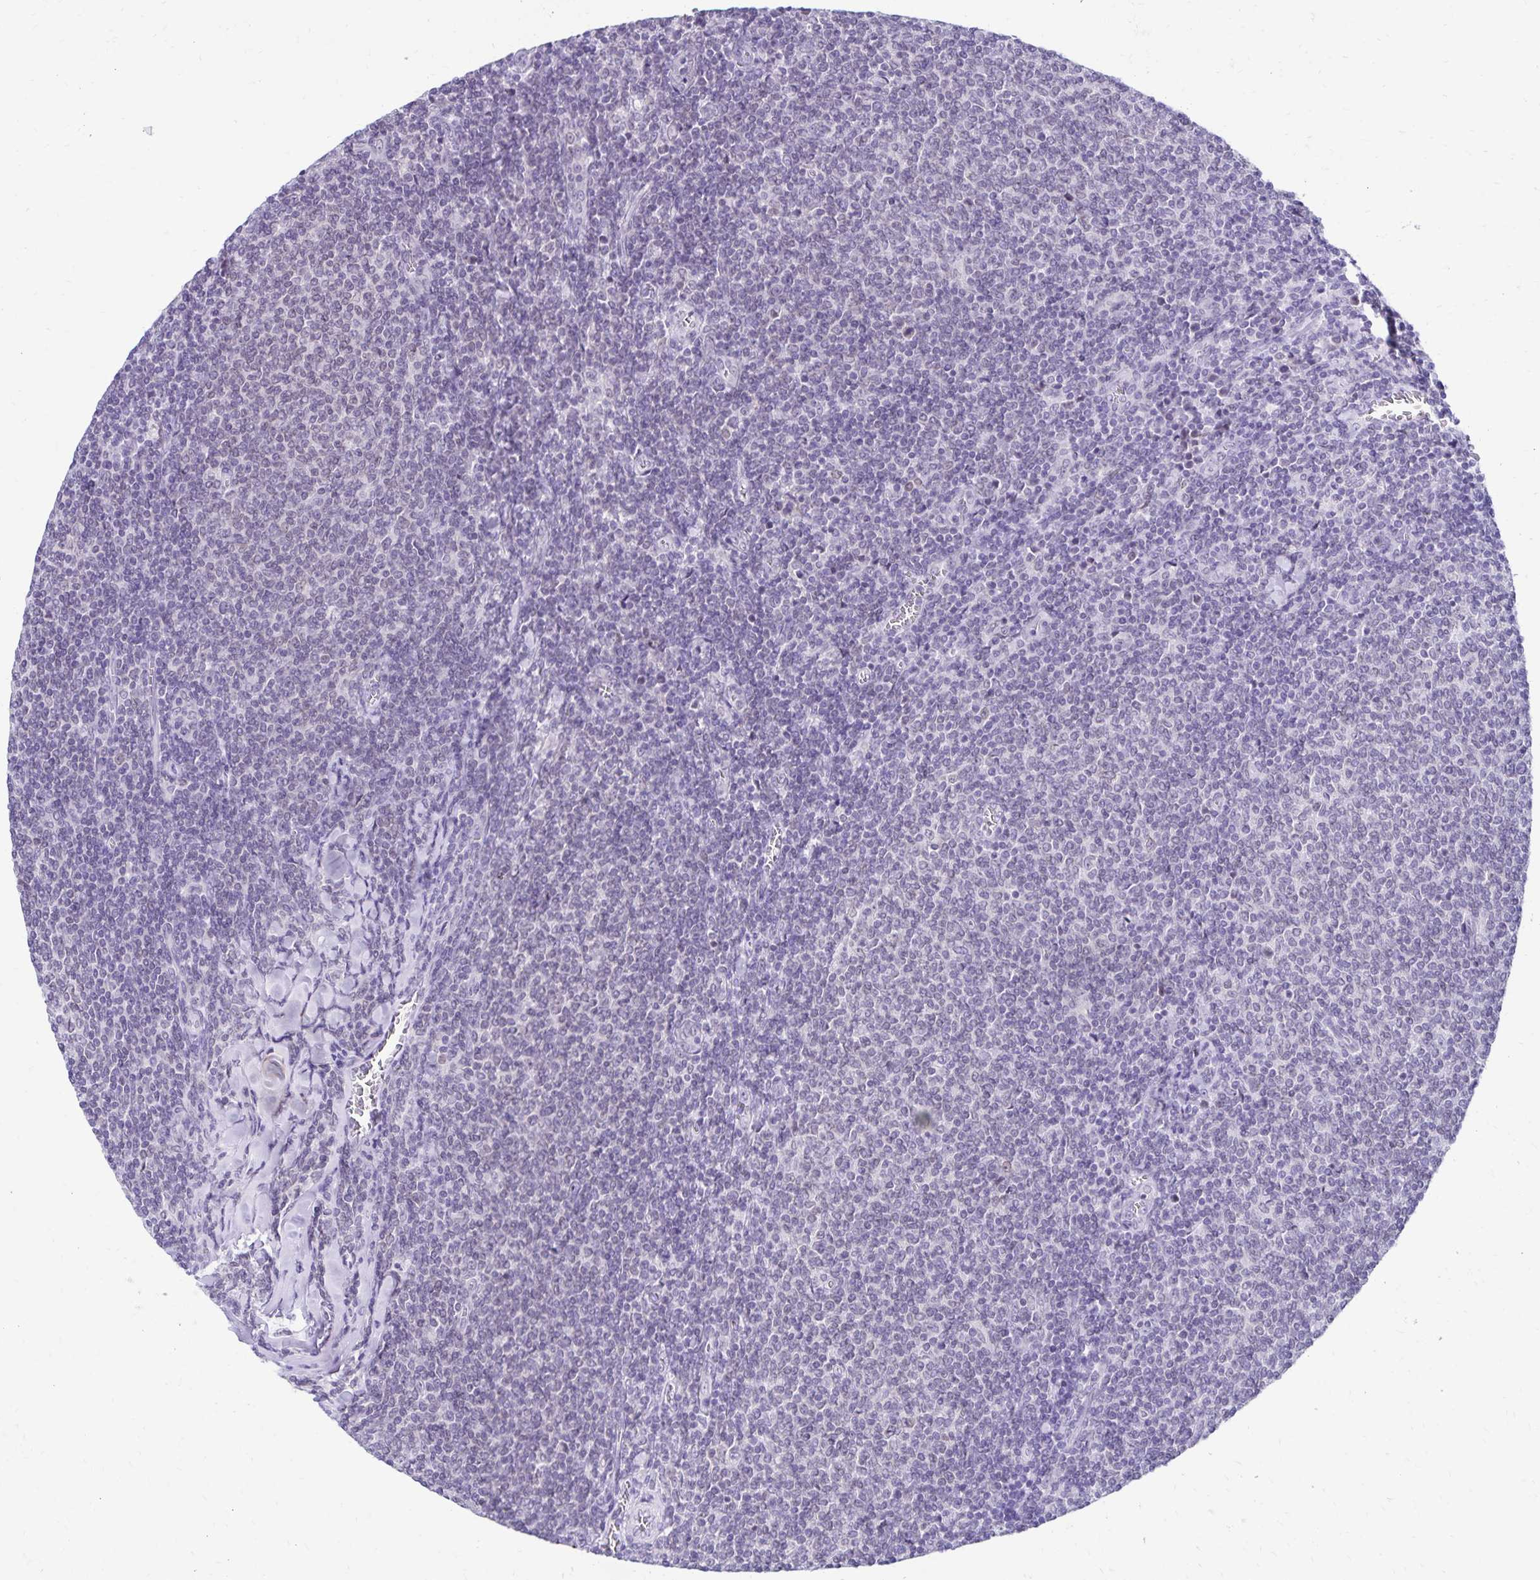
{"staining": {"intensity": "negative", "quantity": "none", "location": "none"}, "tissue": "lymphoma", "cell_type": "Tumor cells", "image_type": "cancer", "snomed": [{"axis": "morphology", "description": "Malignant lymphoma, non-Hodgkin's type, Low grade"}, {"axis": "topography", "description": "Lymph node"}], "caption": "There is no significant expression in tumor cells of low-grade malignant lymphoma, non-Hodgkin's type.", "gene": "FAM166C", "patient": {"sex": "male", "age": 52}}